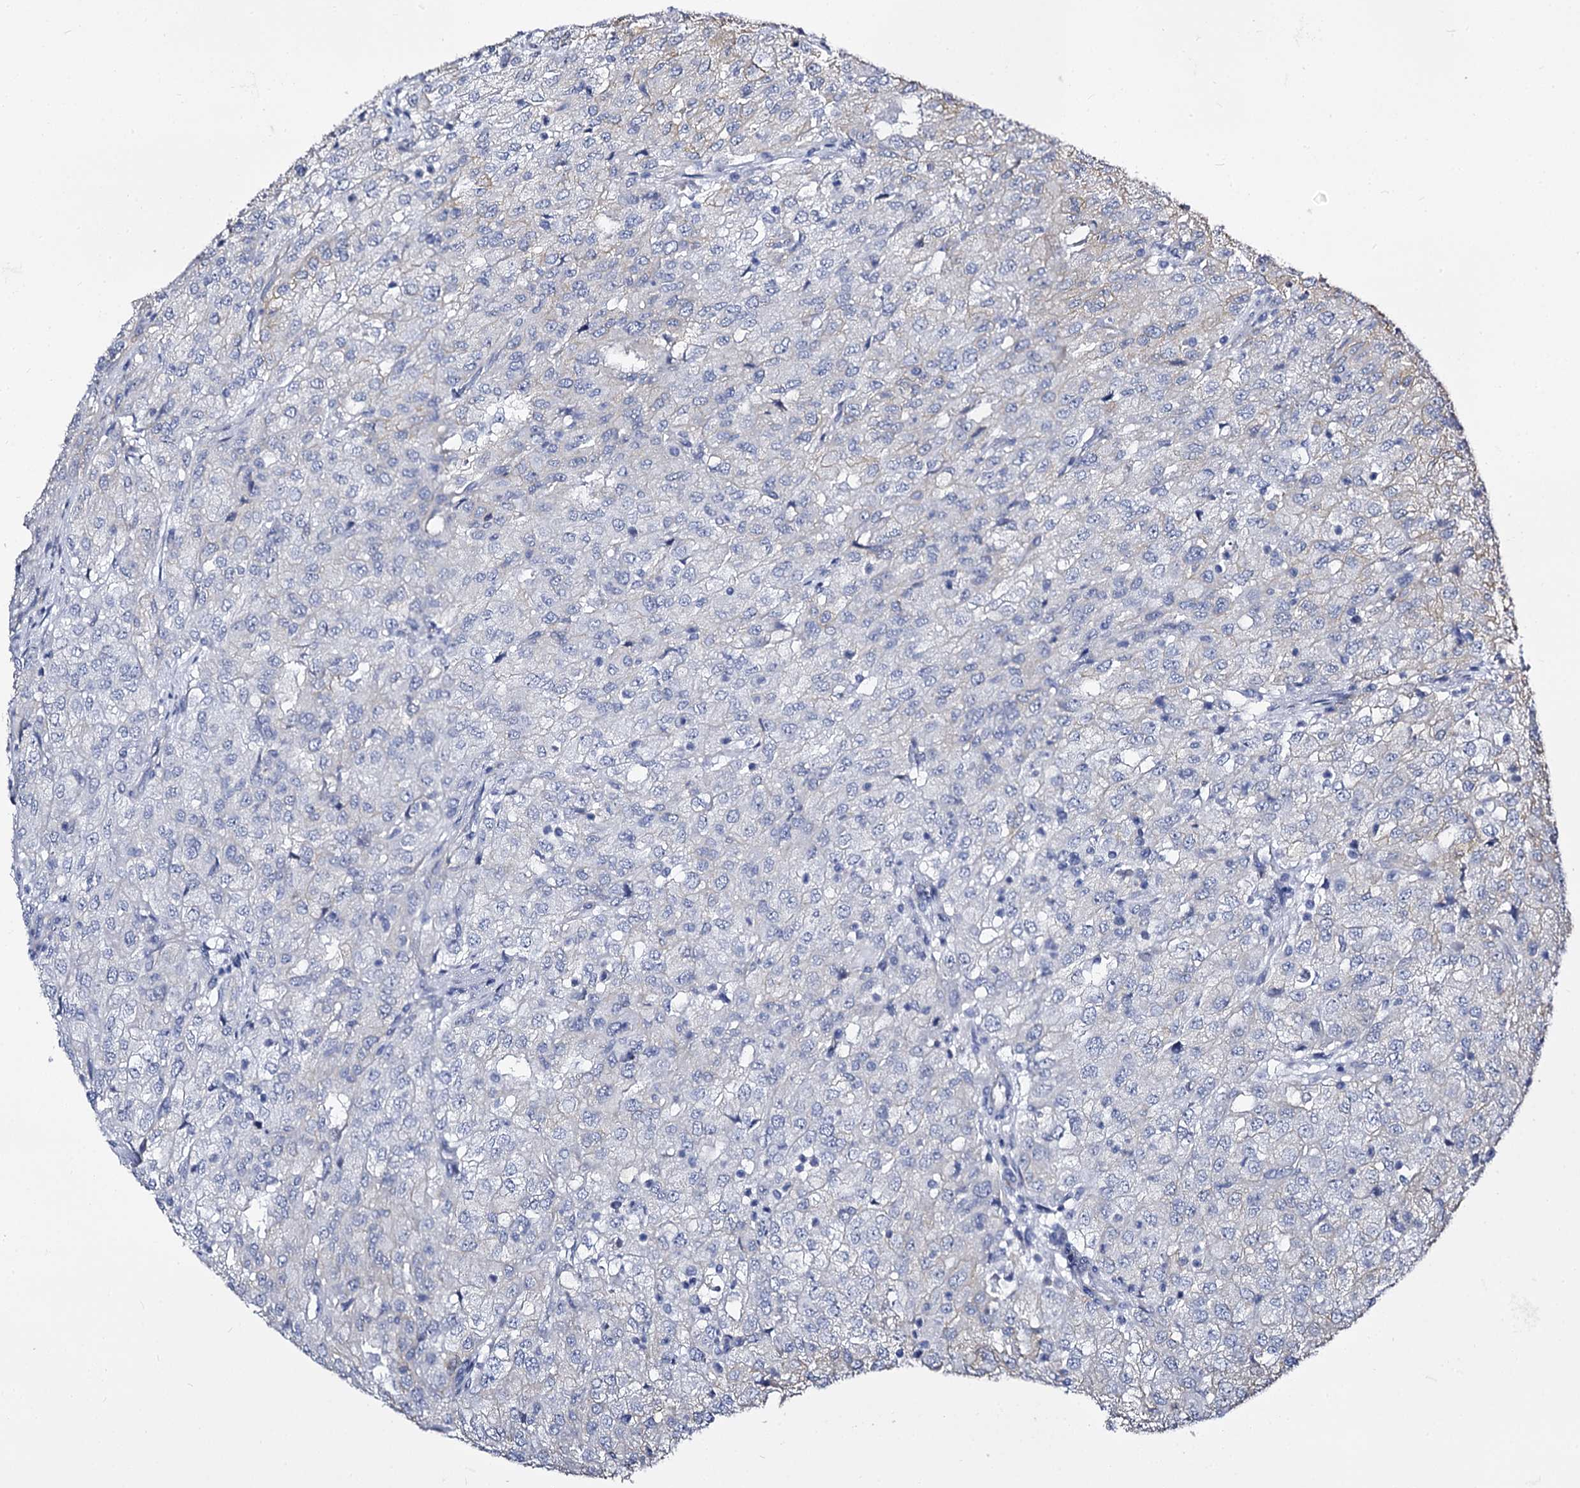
{"staining": {"intensity": "negative", "quantity": "none", "location": "none"}, "tissue": "renal cancer", "cell_type": "Tumor cells", "image_type": "cancer", "snomed": [{"axis": "morphology", "description": "Adenocarcinoma, NOS"}, {"axis": "topography", "description": "Kidney"}], "caption": "Protein analysis of renal cancer reveals no significant positivity in tumor cells.", "gene": "CBFB", "patient": {"sex": "female", "age": 54}}